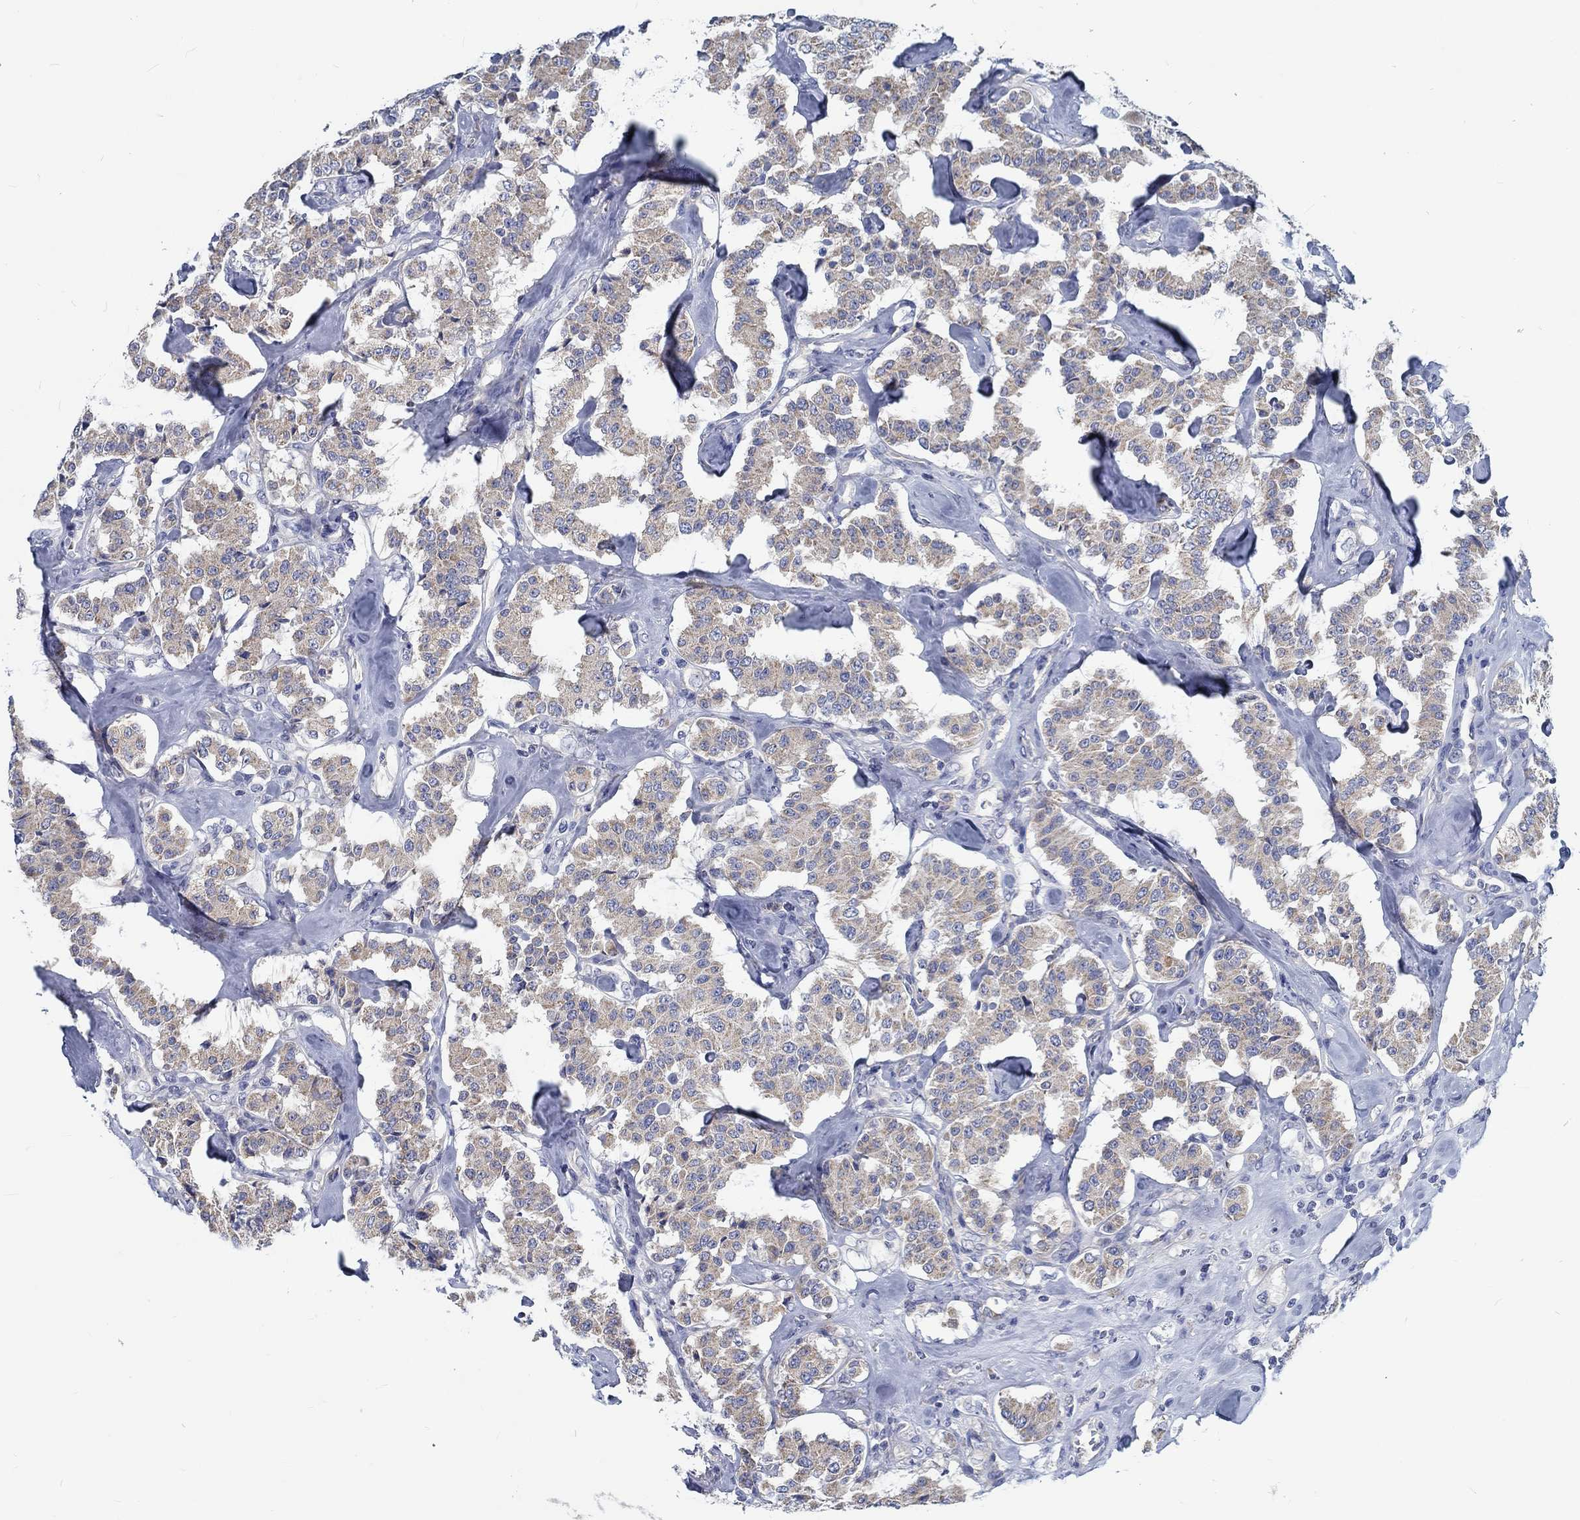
{"staining": {"intensity": "weak", "quantity": ">75%", "location": "cytoplasmic/membranous"}, "tissue": "carcinoid", "cell_type": "Tumor cells", "image_type": "cancer", "snomed": [{"axis": "morphology", "description": "Carcinoid, malignant, NOS"}, {"axis": "topography", "description": "Pancreas"}], "caption": "An immunohistochemistry (IHC) histopathology image of tumor tissue is shown. Protein staining in brown shows weak cytoplasmic/membranous positivity in malignant carcinoid within tumor cells. The protein of interest is stained brown, and the nuclei are stained in blue (DAB IHC with brightfield microscopy, high magnification).", "gene": "MYBPC1", "patient": {"sex": "male", "age": 41}}